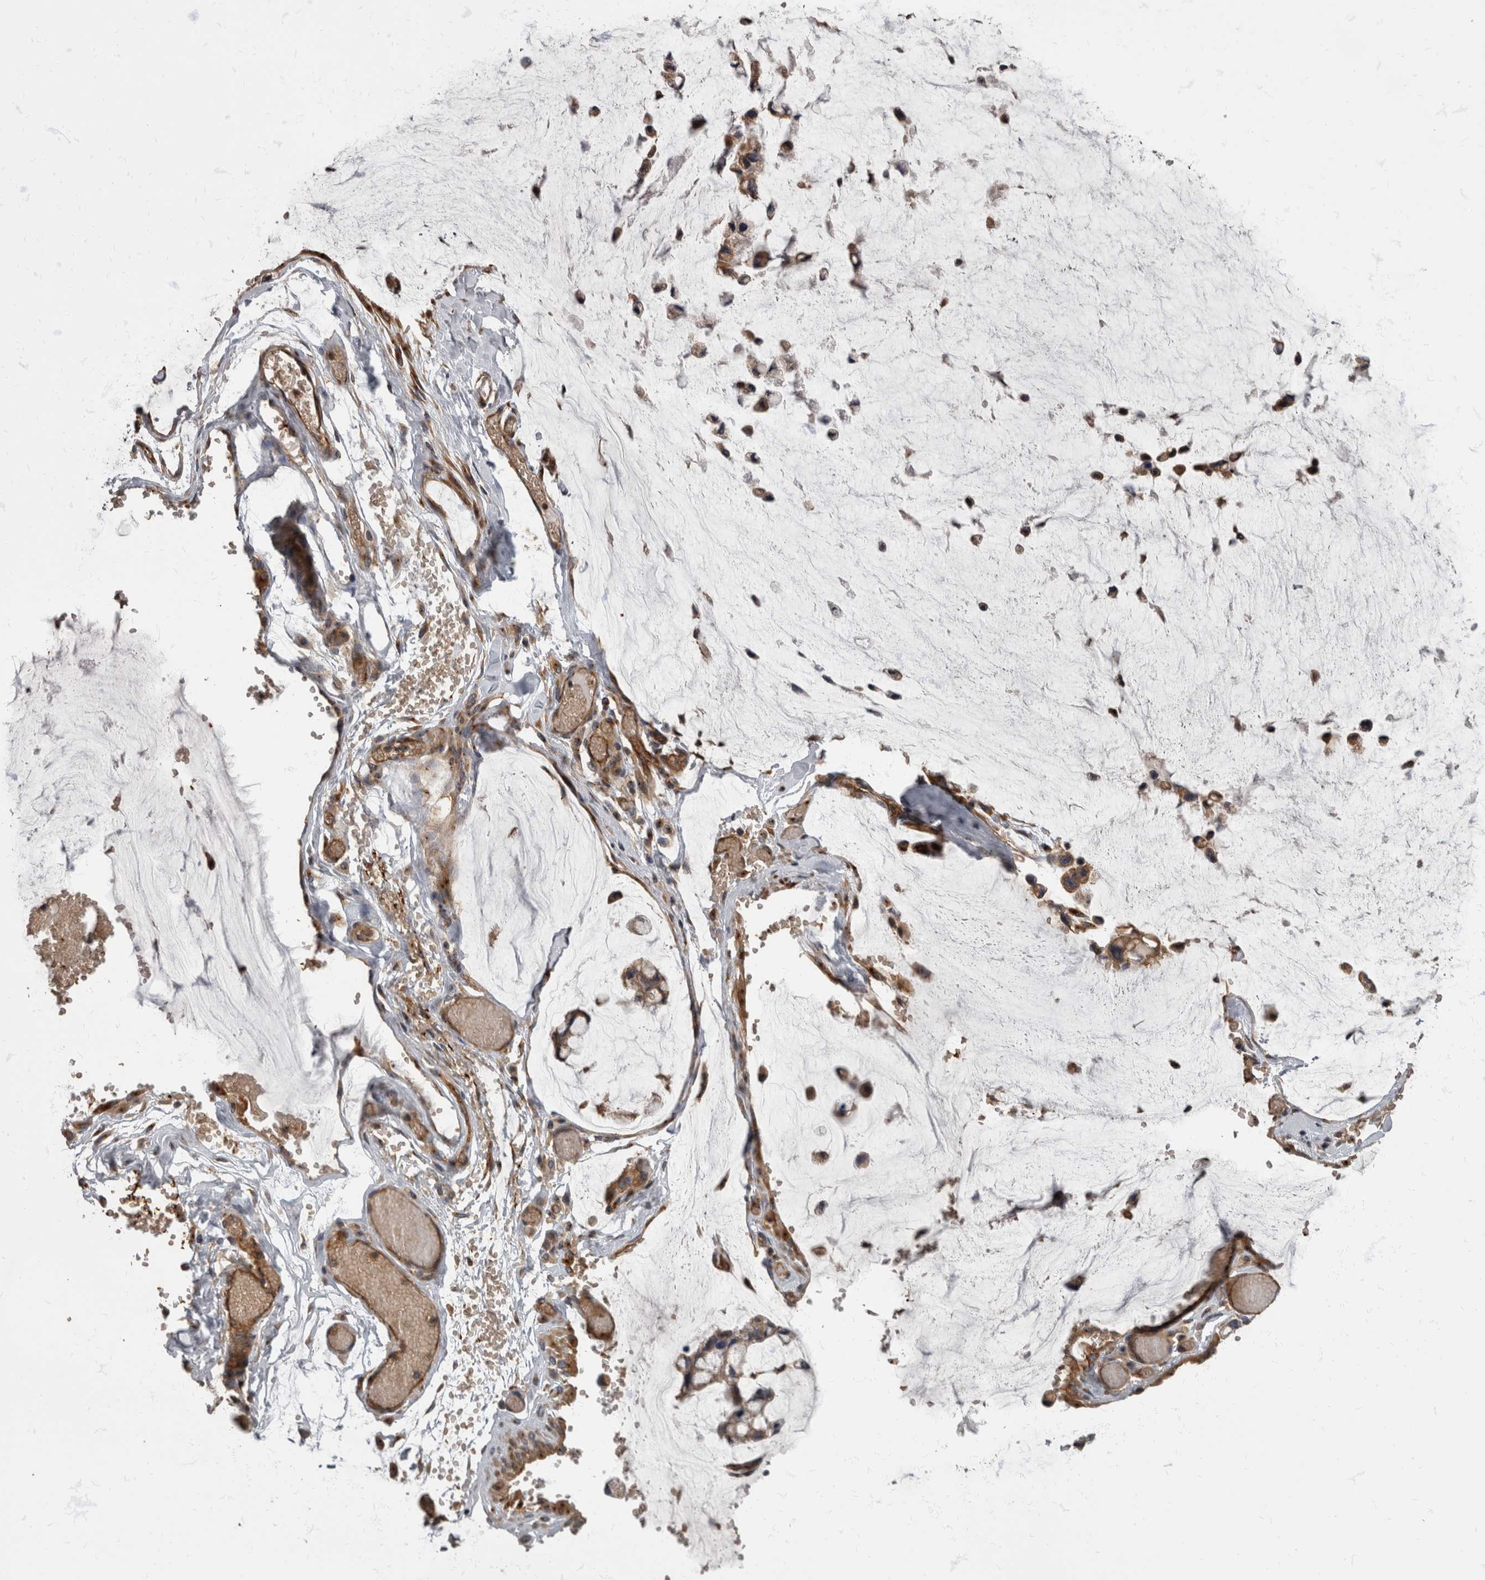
{"staining": {"intensity": "moderate", "quantity": "25%-75%", "location": "cytoplasmic/membranous"}, "tissue": "ovarian cancer", "cell_type": "Tumor cells", "image_type": "cancer", "snomed": [{"axis": "morphology", "description": "Cystadenocarcinoma, mucinous, NOS"}, {"axis": "topography", "description": "Ovary"}], "caption": "IHC staining of mucinous cystadenocarcinoma (ovarian), which demonstrates medium levels of moderate cytoplasmic/membranous staining in approximately 25%-75% of tumor cells indicating moderate cytoplasmic/membranous protein staining. The staining was performed using DAB (brown) for protein detection and nuclei were counterstained in hematoxylin (blue).", "gene": "HOOK3", "patient": {"sex": "female", "age": 39}}